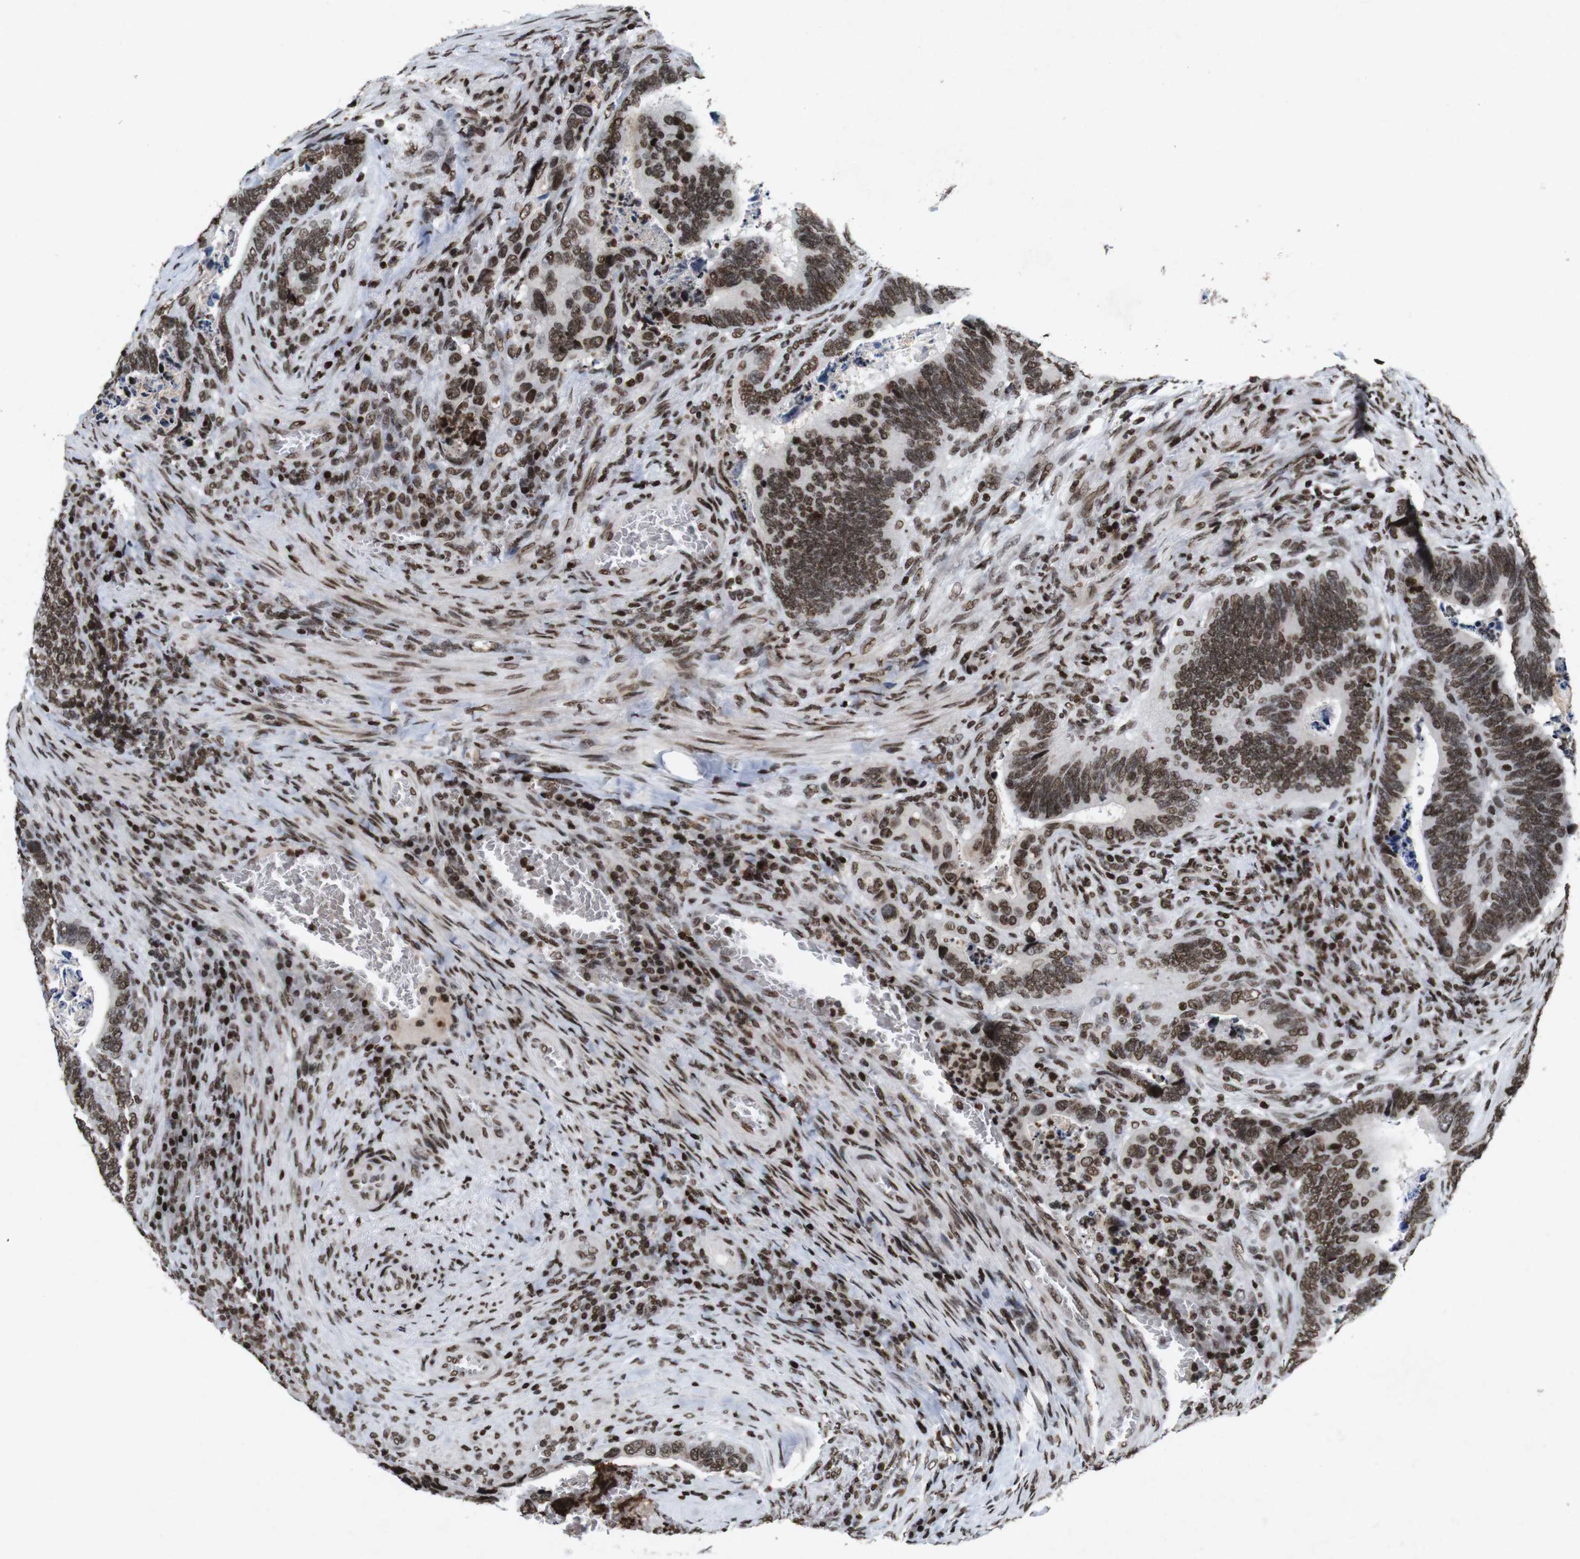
{"staining": {"intensity": "moderate", "quantity": ">75%", "location": "nuclear"}, "tissue": "colorectal cancer", "cell_type": "Tumor cells", "image_type": "cancer", "snomed": [{"axis": "morphology", "description": "Adenocarcinoma, NOS"}, {"axis": "topography", "description": "Colon"}], "caption": "The image demonstrates a brown stain indicating the presence of a protein in the nuclear of tumor cells in colorectal cancer.", "gene": "MAGEH1", "patient": {"sex": "male", "age": 72}}